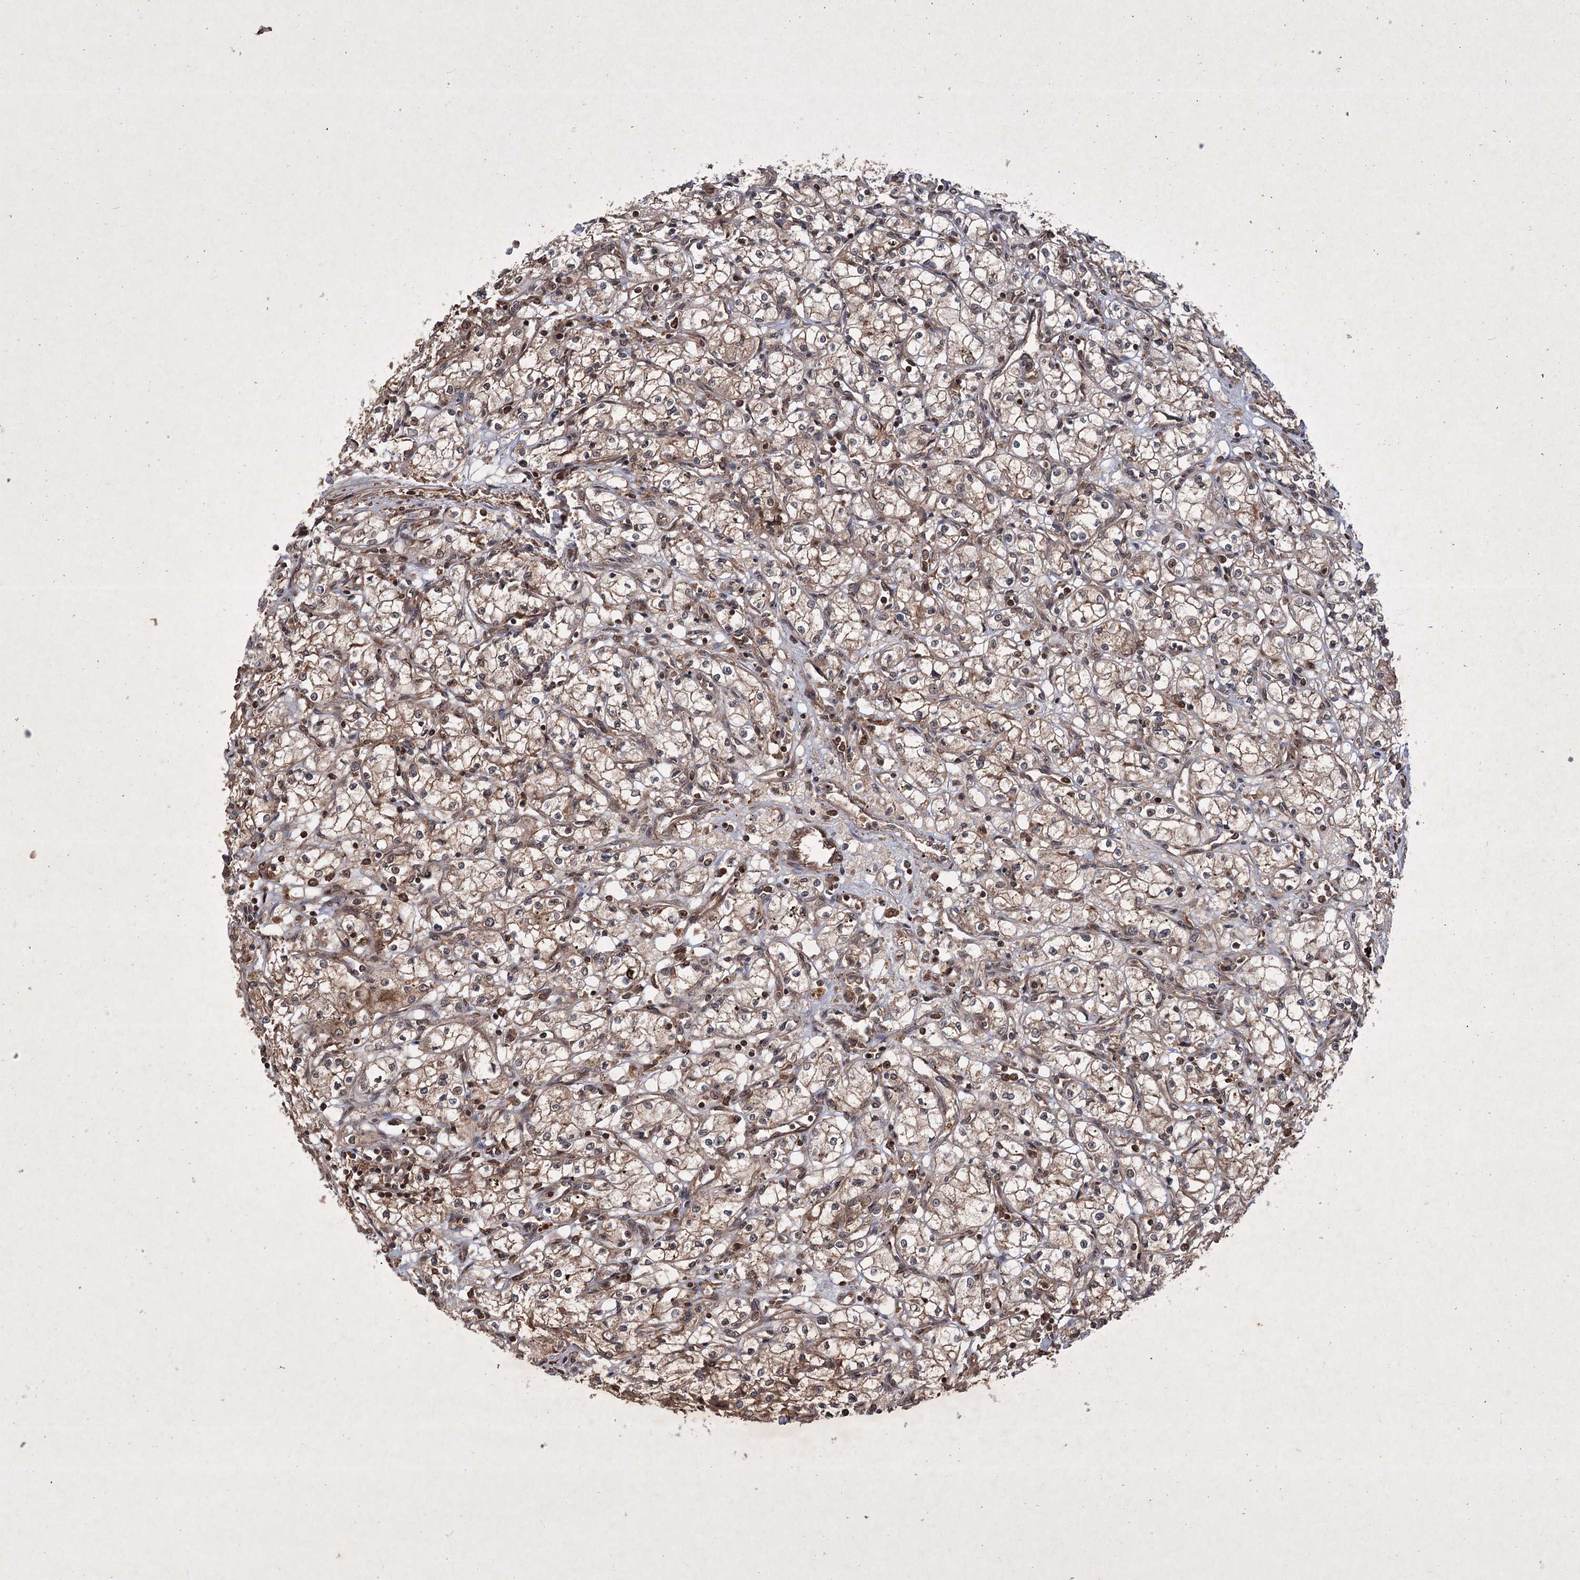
{"staining": {"intensity": "moderate", "quantity": ">75%", "location": "cytoplasmic/membranous,nuclear"}, "tissue": "renal cancer", "cell_type": "Tumor cells", "image_type": "cancer", "snomed": [{"axis": "morphology", "description": "Adenocarcinoma, NOS"}, {"axis": "topography", "description": "Kidney"}], "caption": "The histopathology image shows staining of renal adenocarcinoma, revealing moderate cytoplasmic/membranous and nuclear protein expression (brown color) within tumor cells.", "gene": "ADK", "patient": {"sex": "male", "age": 59}}